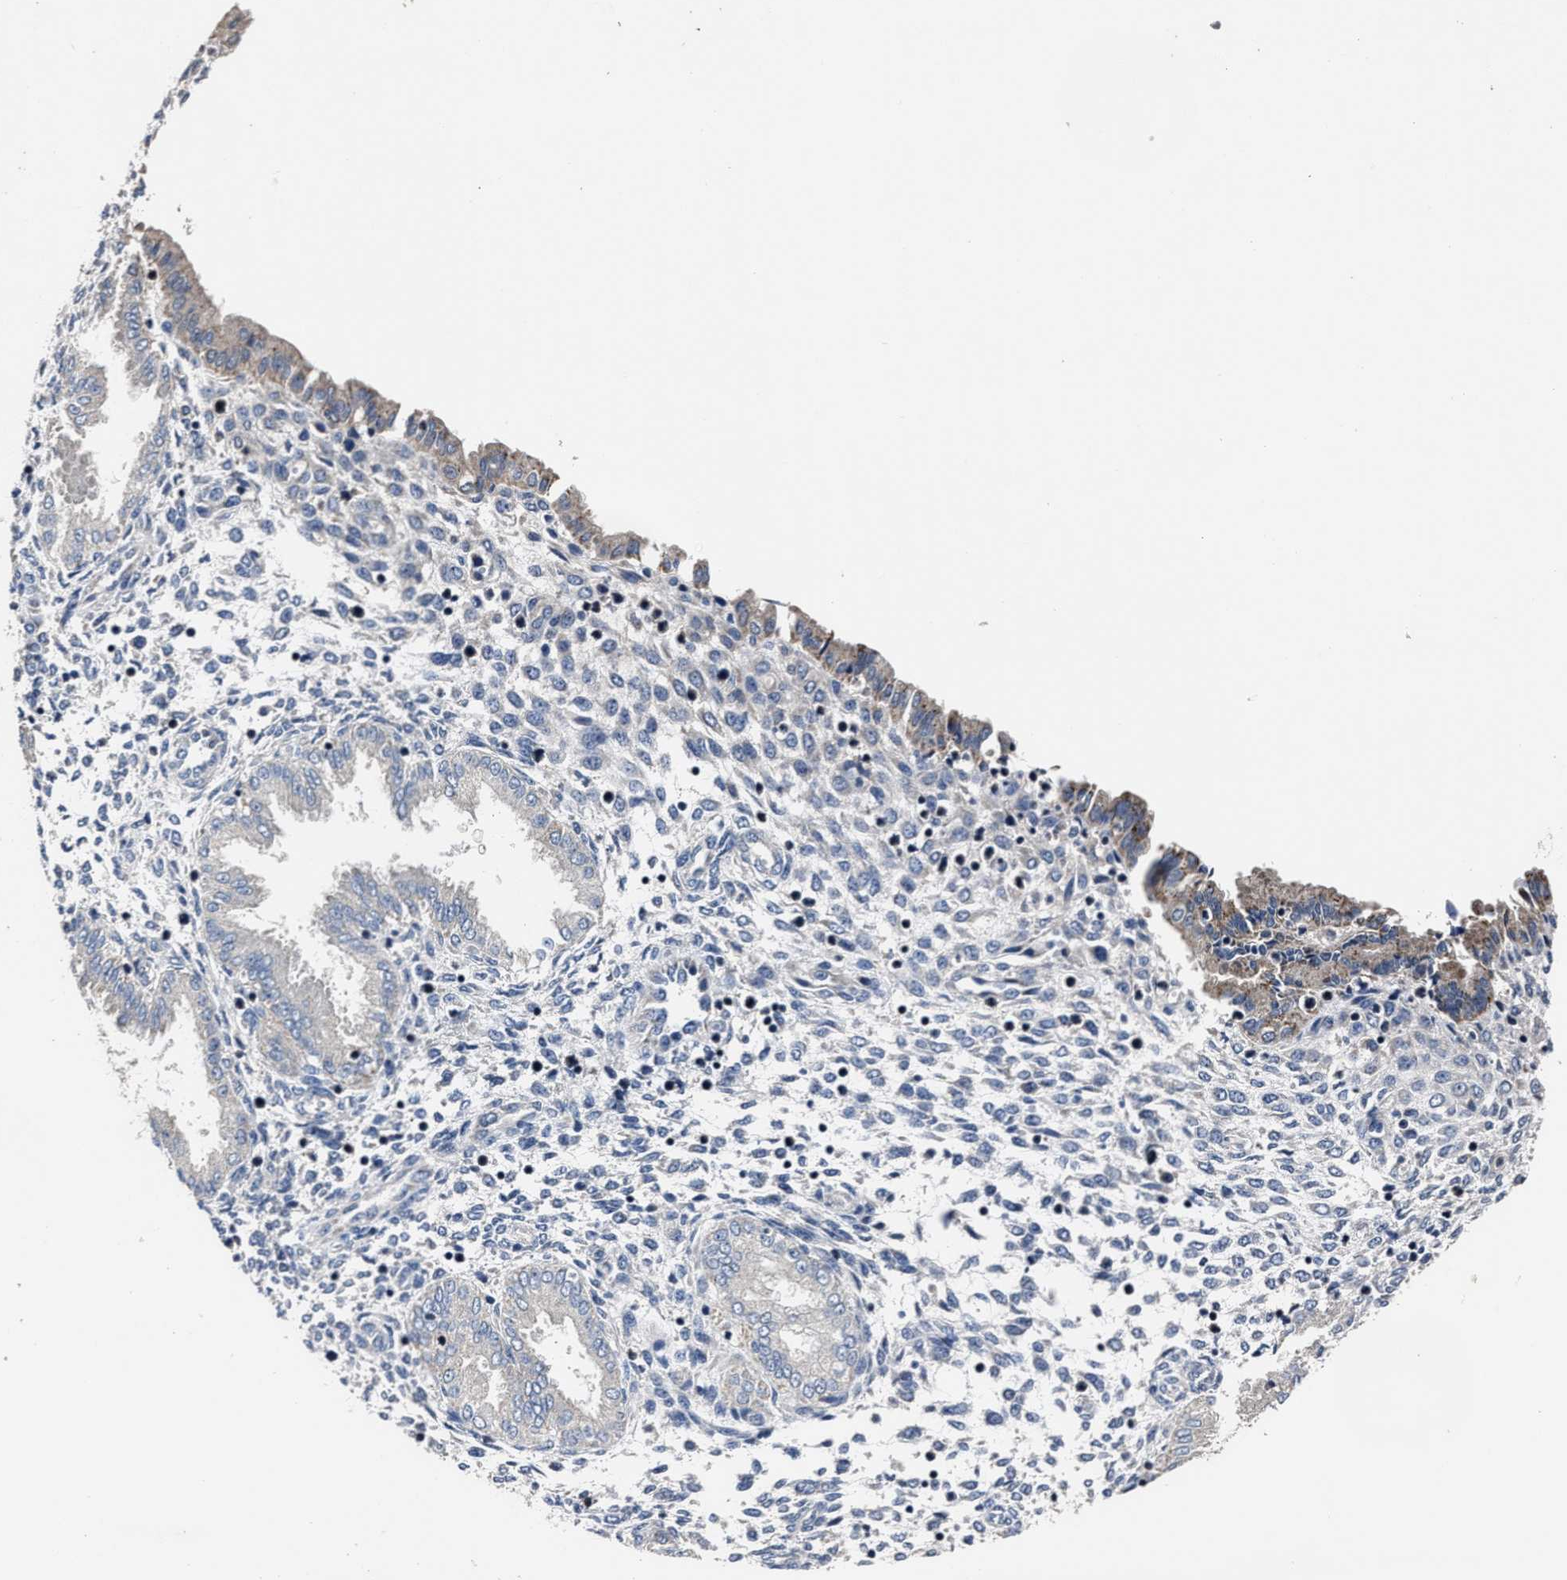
{"staining": {"intensity": "negative", "quantity": "none", "location": "none"}, "tissue": "endometrium", "cell_type": "Cells in endometrial stroma", "image_type": "normal", "snomed": [{"axis": "morphology", "description": "Normal tissue, NOS"}, {"axis": "topography", "description": "Endometrium"}], "caption": "This image is of normal endometrium stained with IHC to label a protein in brown with the nuclei are counter-stained blue. There is no staining in cells in endometrial stroma.", "gene": "RSBN1L", "patient": {"sex": "female", "age": 33}}